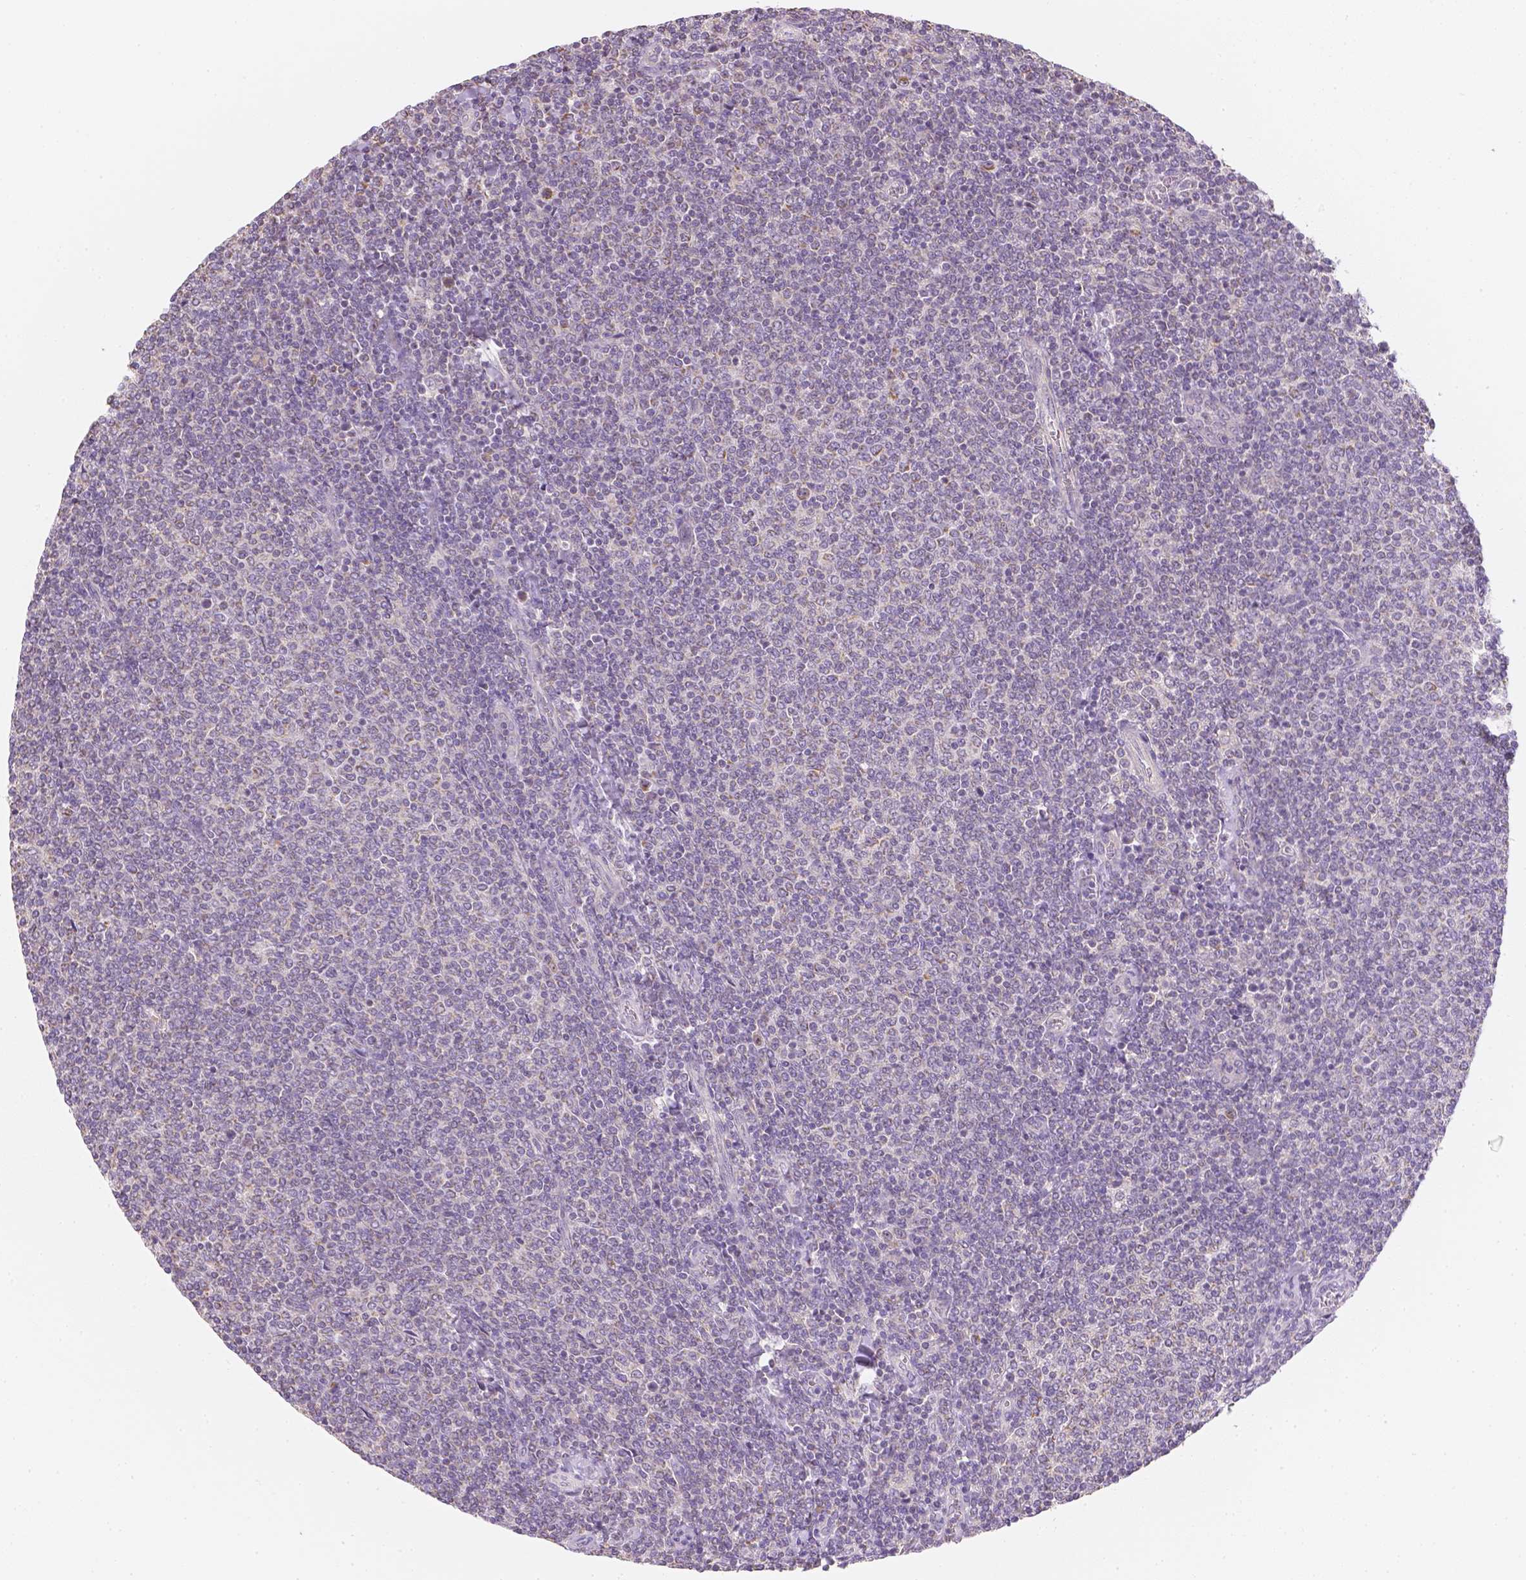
{"staining": {"intensity": "negative", "quantity": "none", "location": "none"}, "tissue": "lymphoma", "cell_type": "Tumor cells", "image_type": "cancer", "snomed": [{"axis": "morphology", "description": "Malignant lymphoma, non-Hodgkin's type, Low grade"}, {"axis": "topography", "description": "Lymph node"}], "caption": "An image of malignant lymphoma, non-Hodgkin's type (low-grade) stained for a protein displays no brown staining in tumor cells.", "gene": "NVL", "patient": {"sex": "male", "age": 52}}